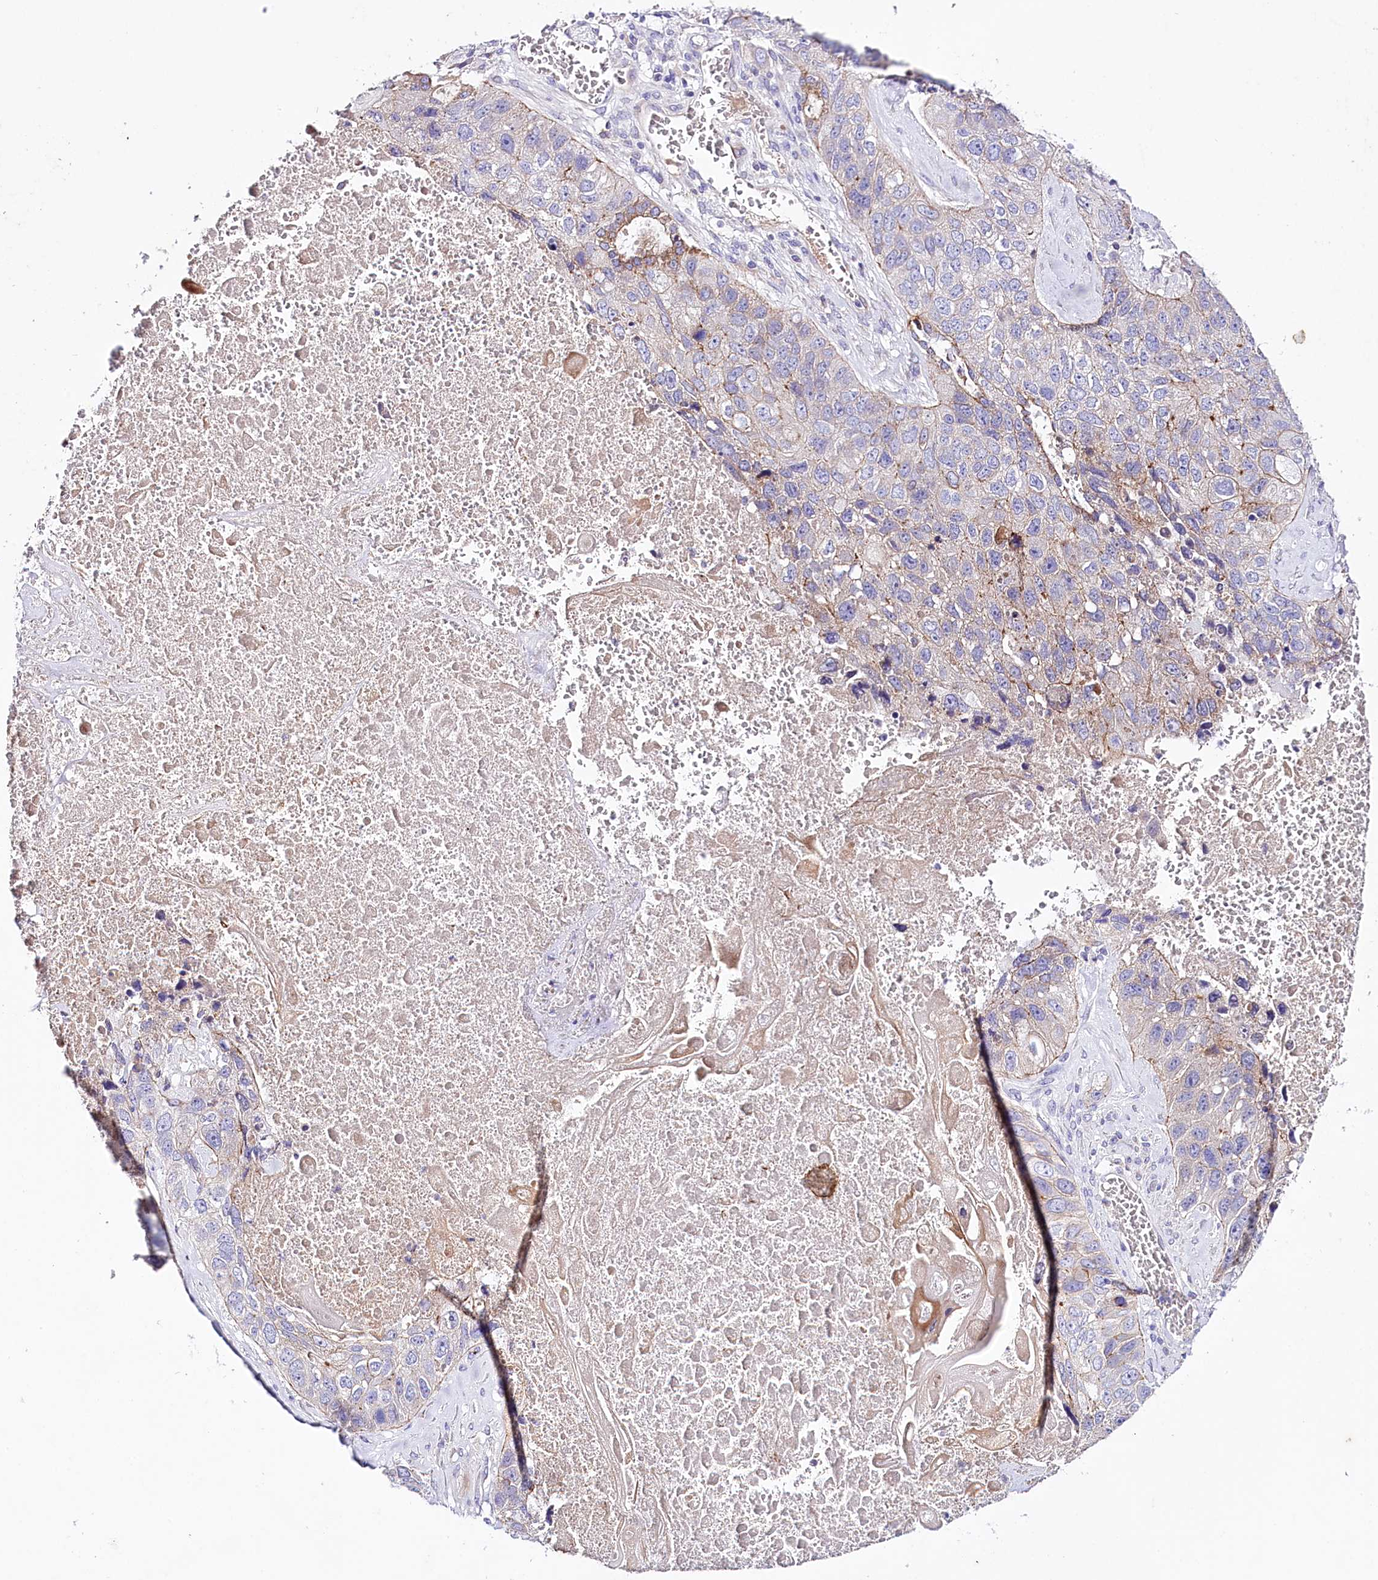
{"staining": {"intensity": "moderate", "quantity": "<25%", "location": "cytoplasmic/membranous"}, "tissue": "lung cancer", "cell_type": "Tumor cells", "image_type": "cancer", "snomed": [{"axis": "morphology", "description": "Squamous cell carcinoma, NOS"}, {"axis": "topography", "description": "Lung"}], "caption": "Human lung cancer stained with a brown dye reveals moderate cytoplasmic/membranous positive positivity in approximately <25% of tumor cells.", "gene": "SACM1L", "patient": {"sex": "male", "age": 61}}